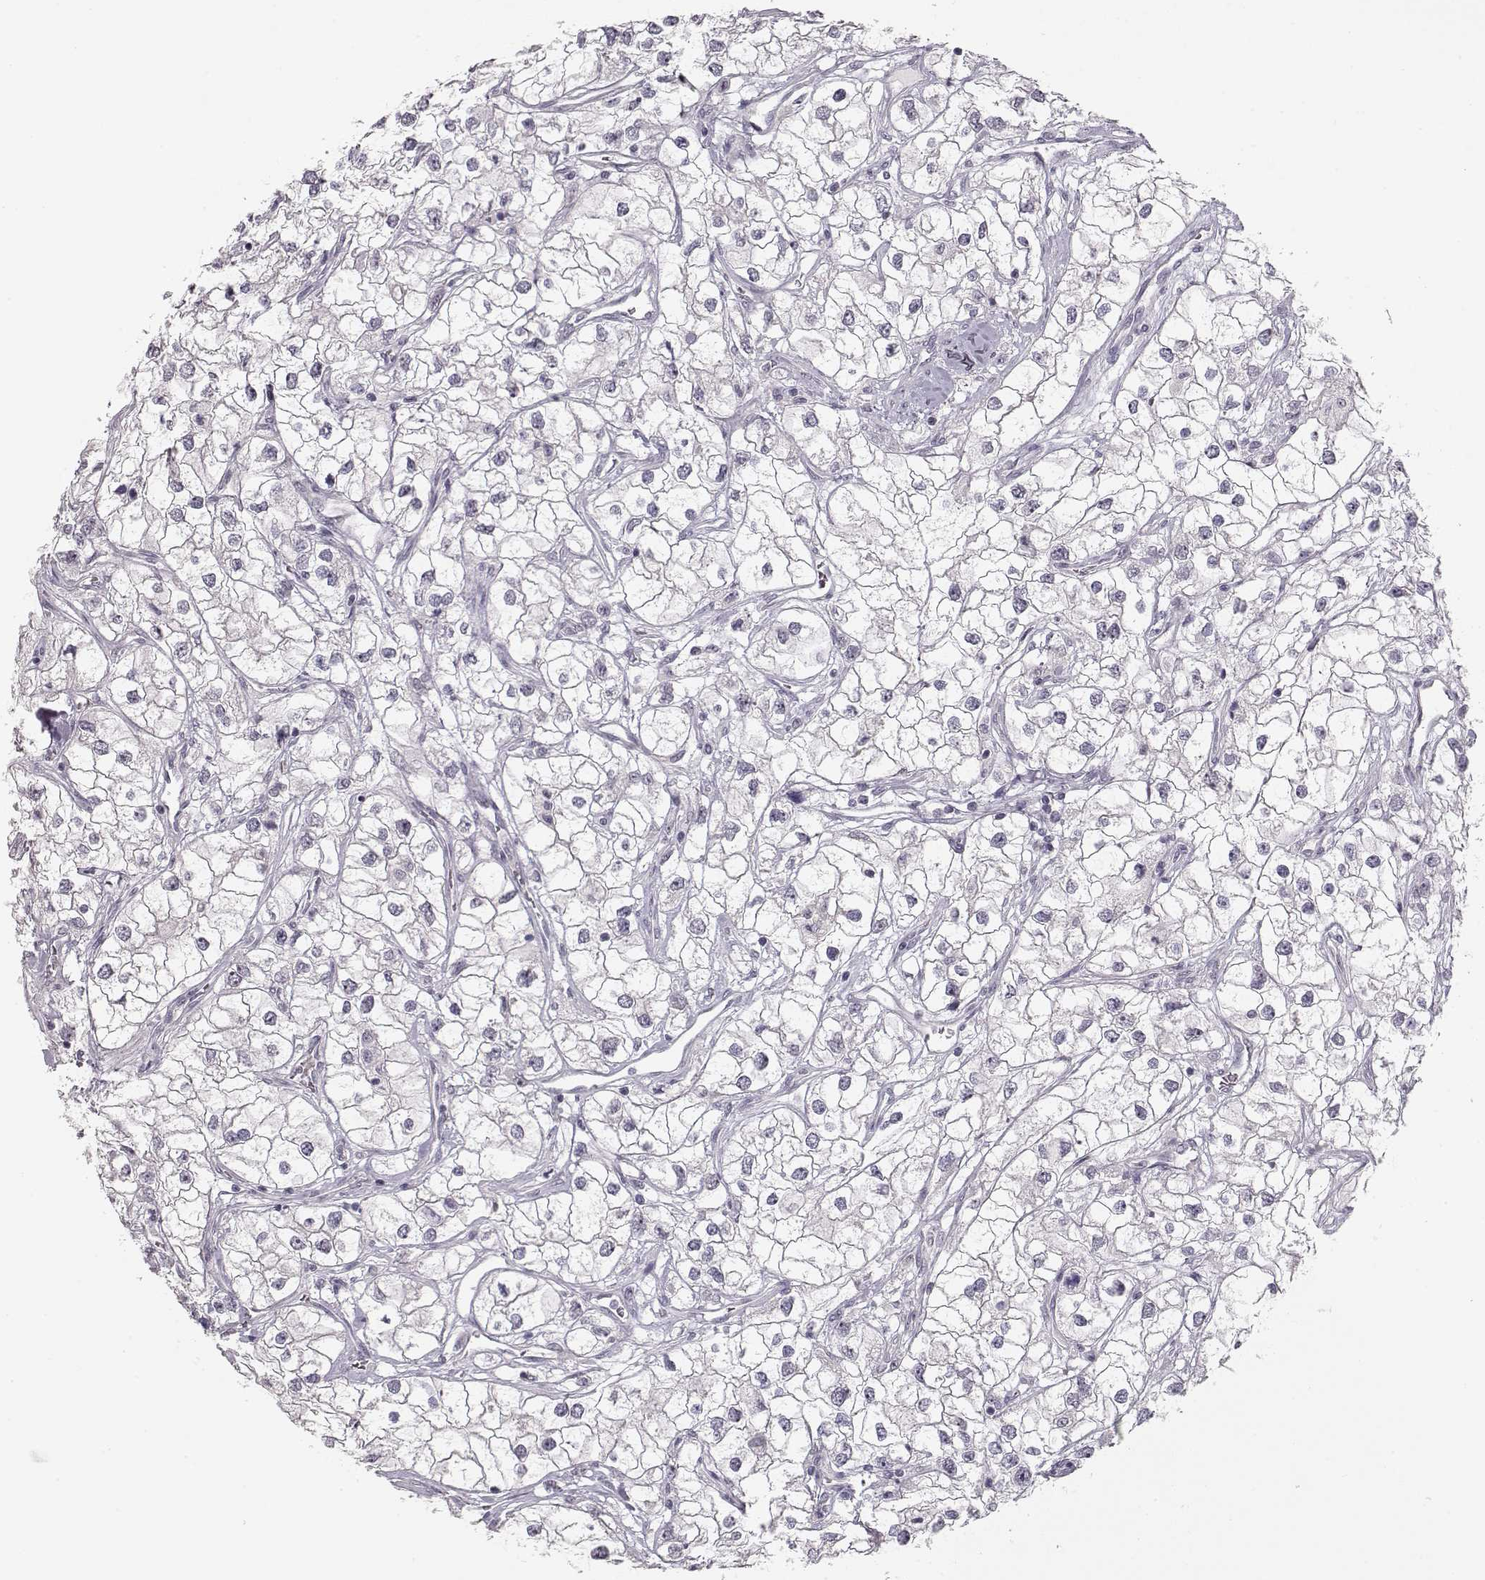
{"staining": {"intensity": "negative", "quantity": "none", "location": "none"}, "tissue": "renal cancer", "cell_type": "Tumor cells", "image_type": "cancer", "snomed": [{"axis": "morphology", "description": "Adenocarcinoma, NOS"}, {"axis": "topography", "description": "Kidney"}], "caption": "This is an immunohistochemistry micrograph of human renal cancer. There is no positivity in tumor cells.", "gene": "FAM205A", "patient": {"sex": "male", "age": 59}}